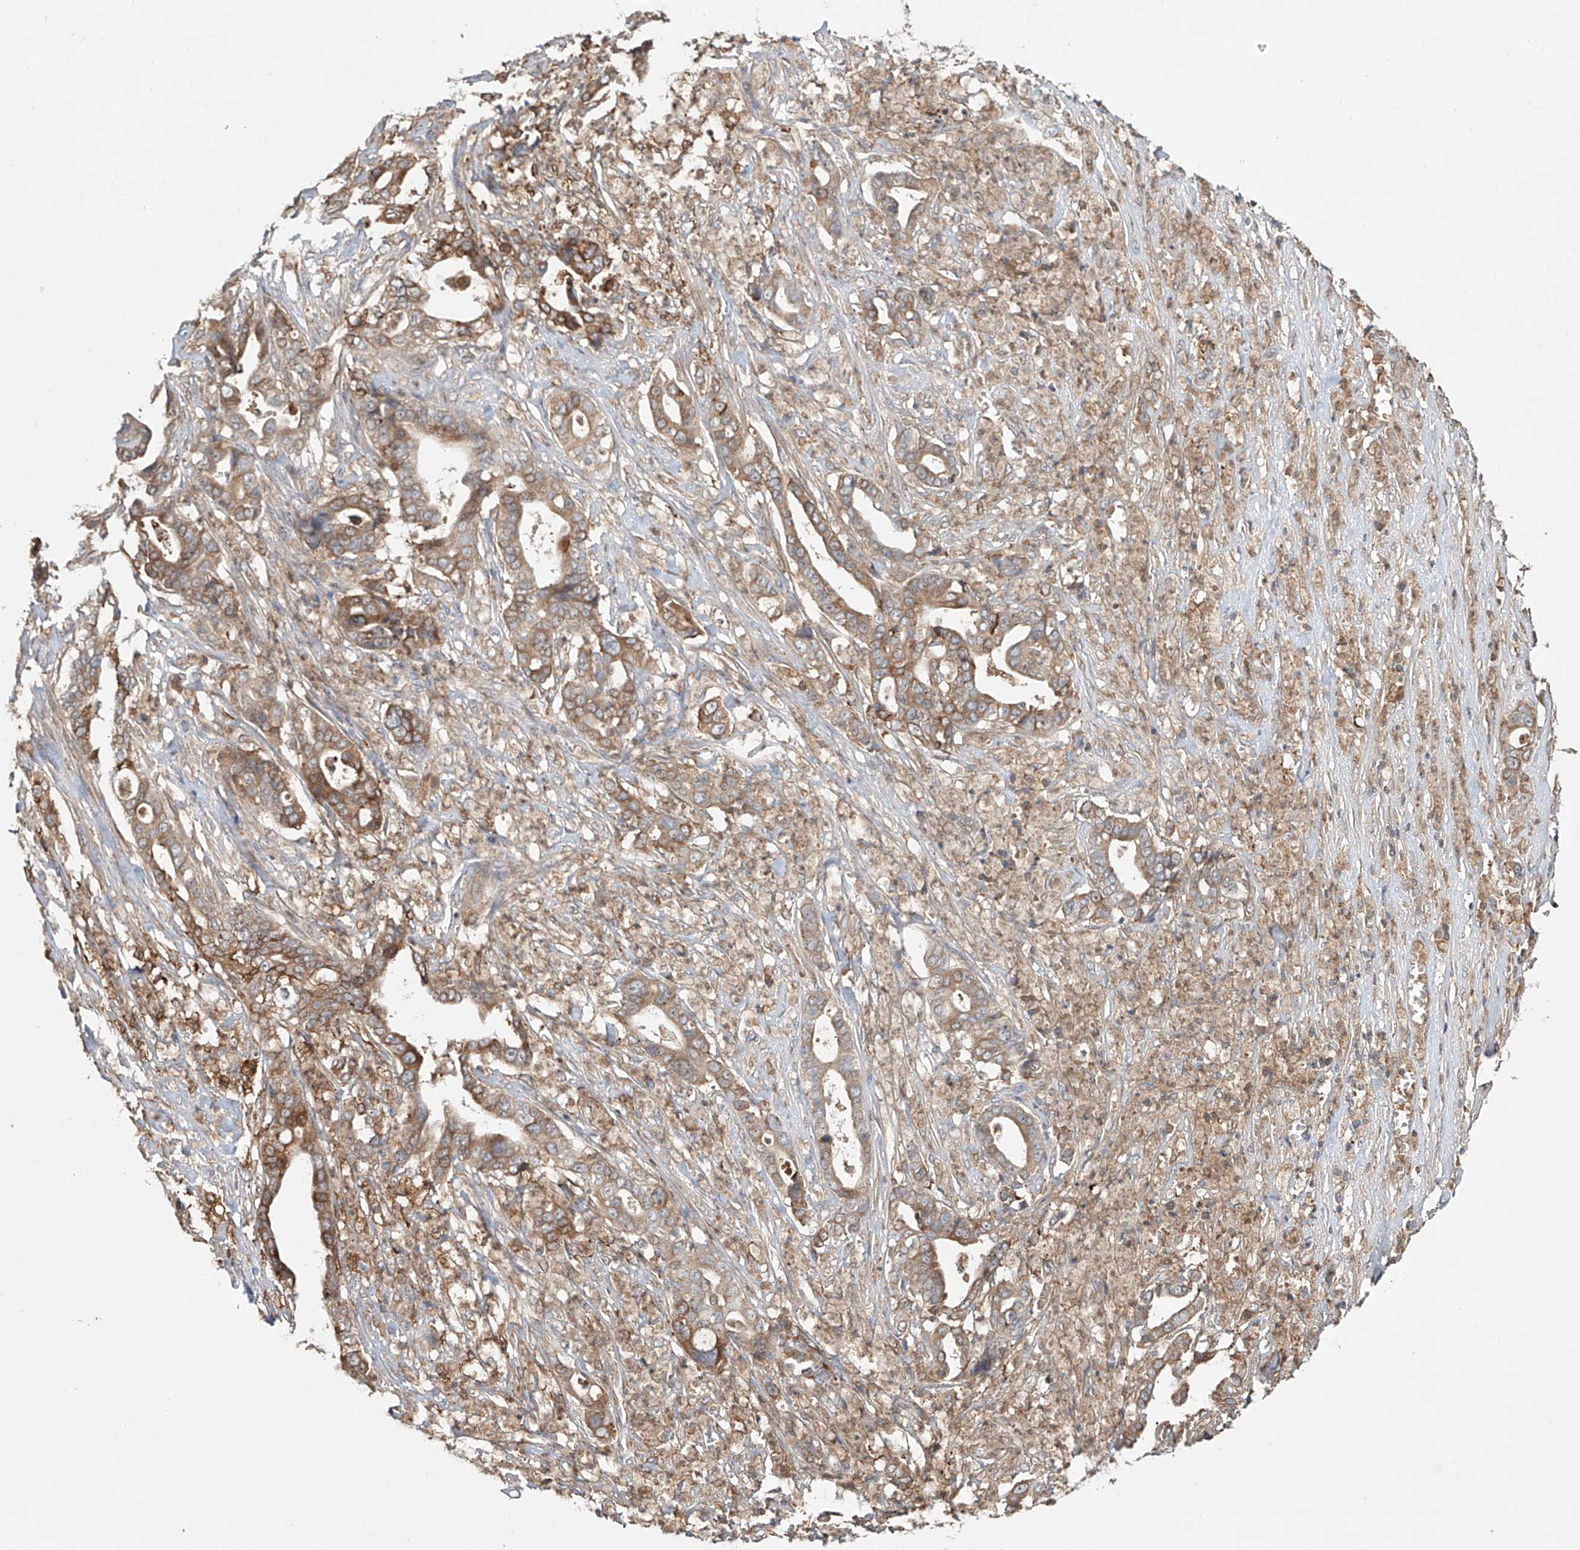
{"staining": {"intensity": "moderate", "quantity": ">75%", "location": "cytoplasmic/membranous"}, "tissue": "liver cancer", "cell_type": "Tumor cells", "image_type": "cancer", "snomed": [{"axis": "morphology", "description": "Cholangiocarcinoma"}, {"axis": "topography", "description": "Liver"}], "caption": "Protein expression analysis of cholangiocarcinoma (liver) shows moderate cytoplasmic/membranous staining in about >75% of tumor cells. The staining is performed using DAB brown chromogen to label protein expression. The nuclei are counter-stained blue using hematoxylin.", "gene": "ERO1A", "patient": {"sex": "female", "age": 61}}